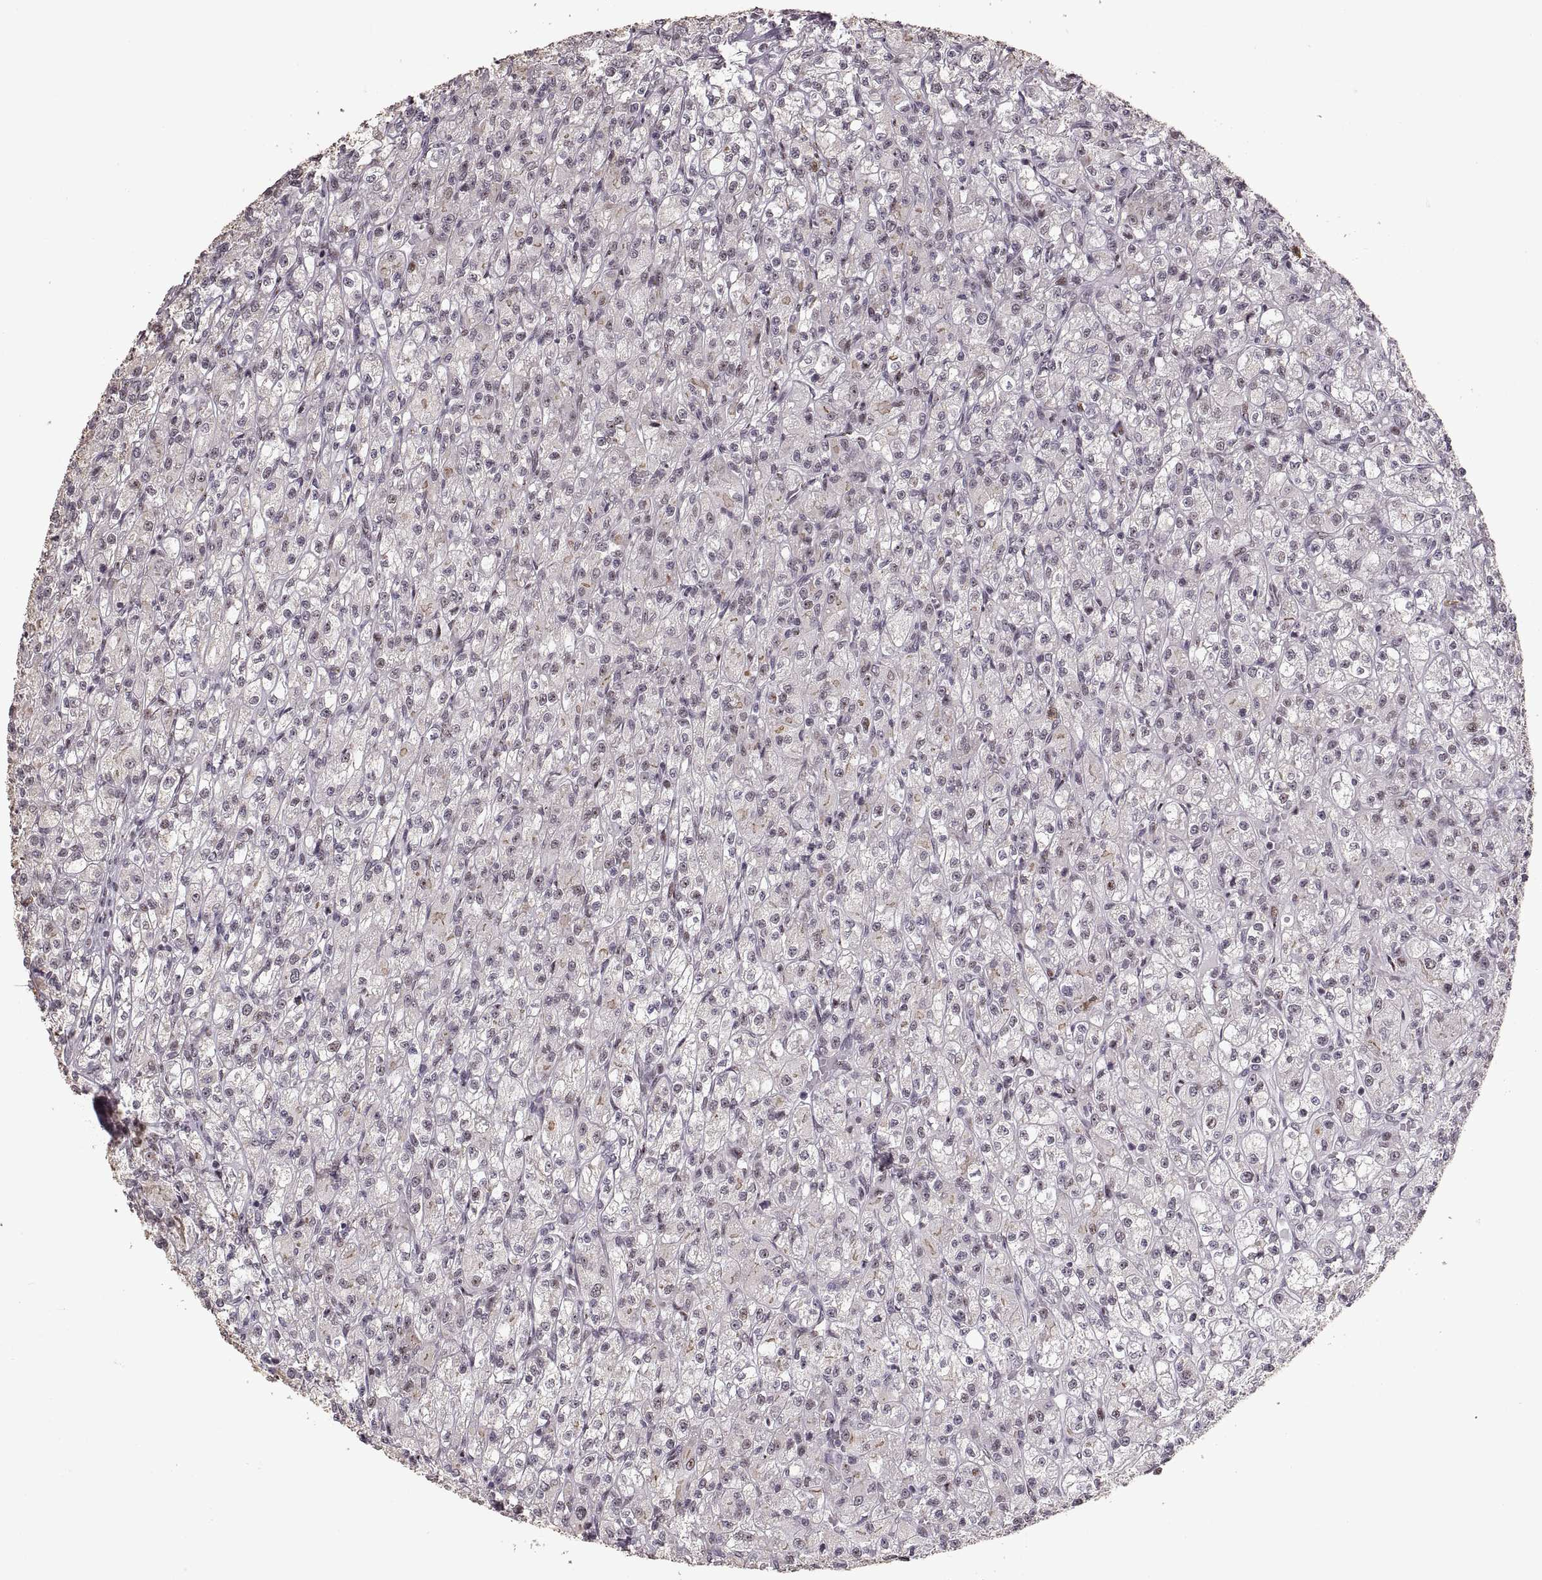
{"staining": {"intensity": "negative", "quantity": "none", "location": "none"}, "tissue": "renal cancer", "cell_type": "Tumor cells", "image_type": "cancer", "snomed": [{"axis": "morphology", "description": "Adenocarcinoma, NOS"}, {"axis": "topography", "description": "Kidney"}], "caption": "Renal cancer was stained to show a protein in brown. There is no significant positivity in tumor cells. (Stains: DAB IHC with hematoxylin counter stain, Microscopy: brightfield microscopy at high magnification).", "gene": "PALS1", "patient": {"sex": "female", "age": 70}}